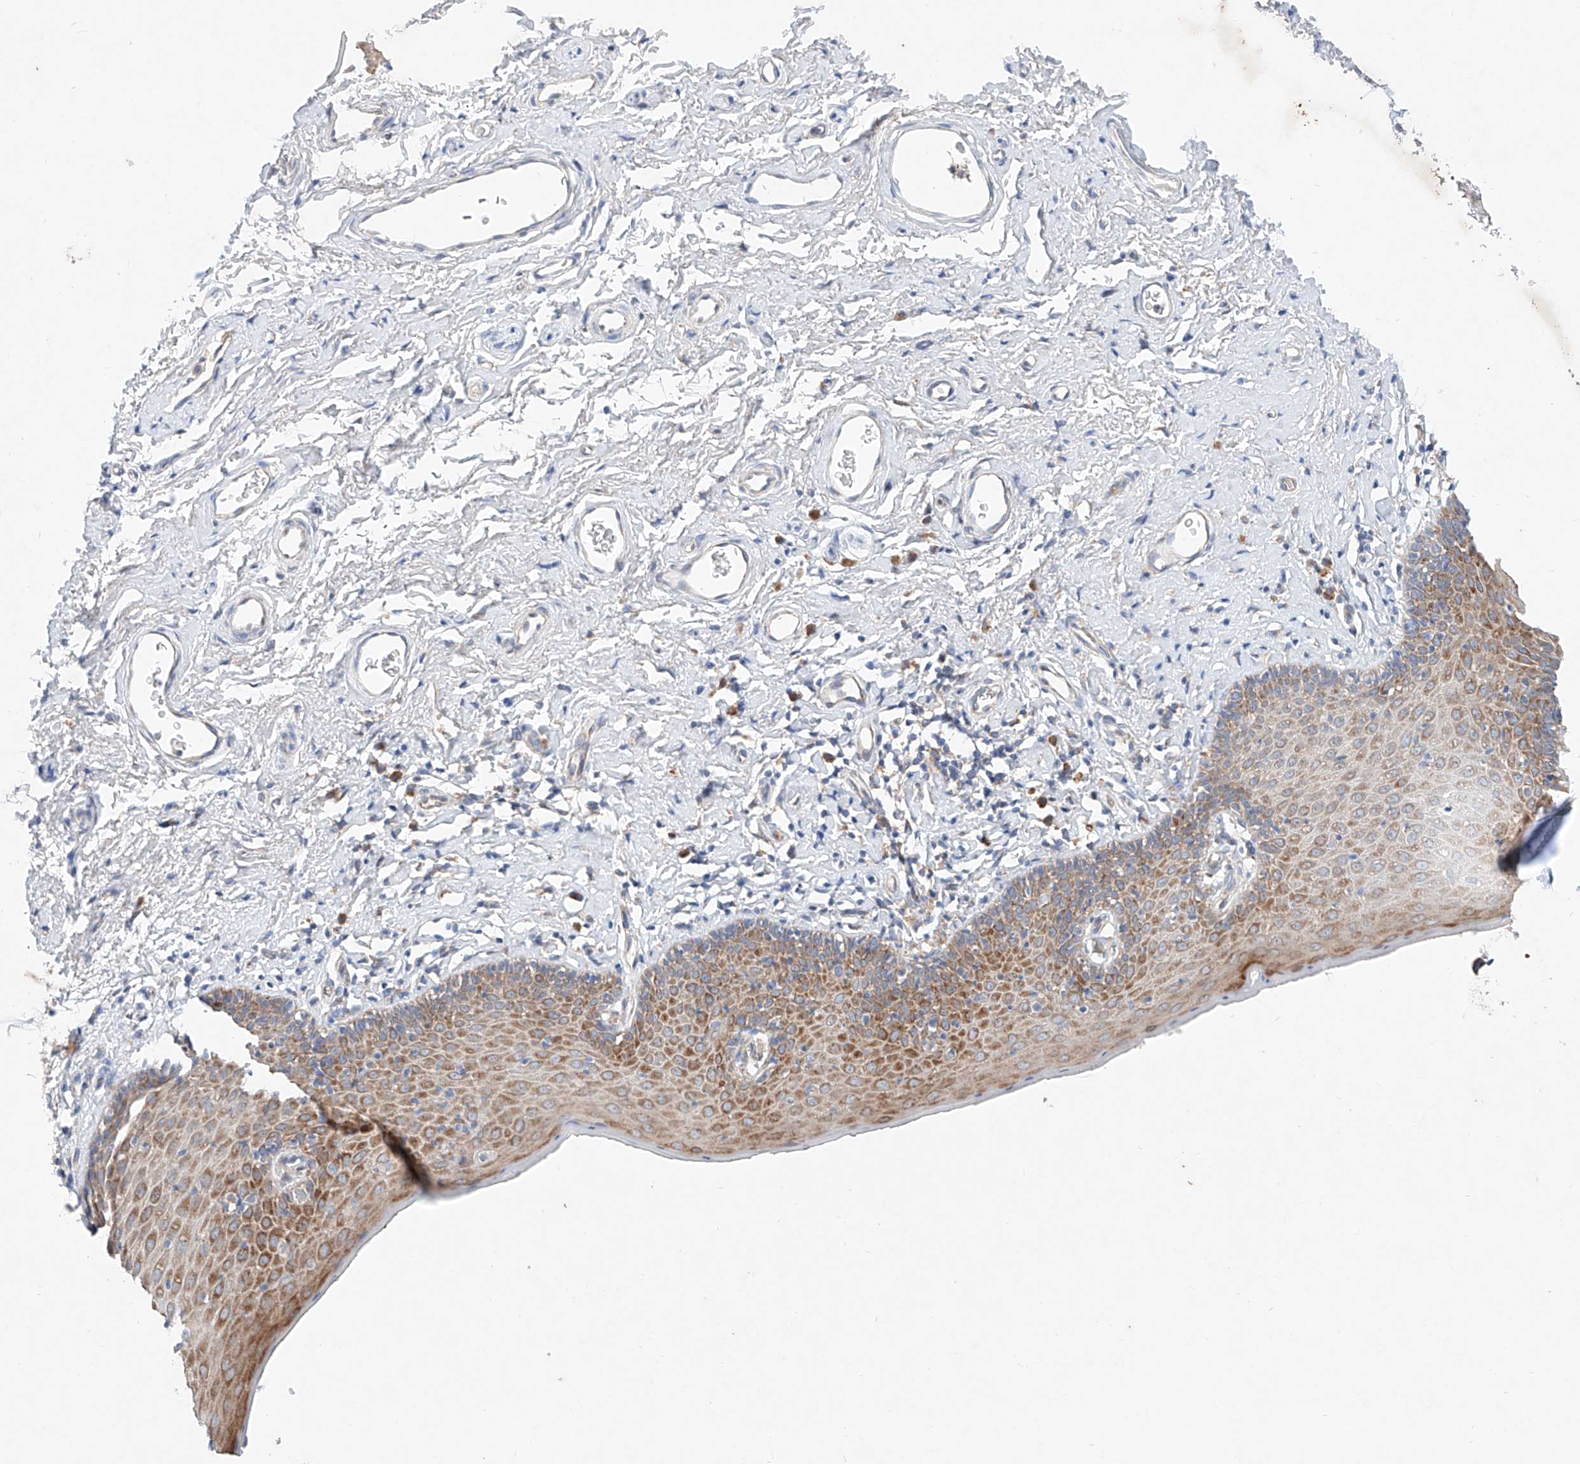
{"staining": {"intensity": "moderate", "quantity": ">75%", "location": "cytoplasmic/membranous"}, "tissue": "skin", "cell_type": "Epidermal cells", "image_type": "normal", "snomed": [{"axis": "morphology", "description": "Normal tissue, NOS"}, {"axis": "topography", "description": "Vulva"}], "caption": "Unremarkable skin demonstrates moderate cytoplasmic/membranous expression in about >75% of epidermal cells The protein of interest is shown in brown color, while the nuclei are stained blue..", "gene": "FASTK", "patient": {"sex": "female", "age": 66}}